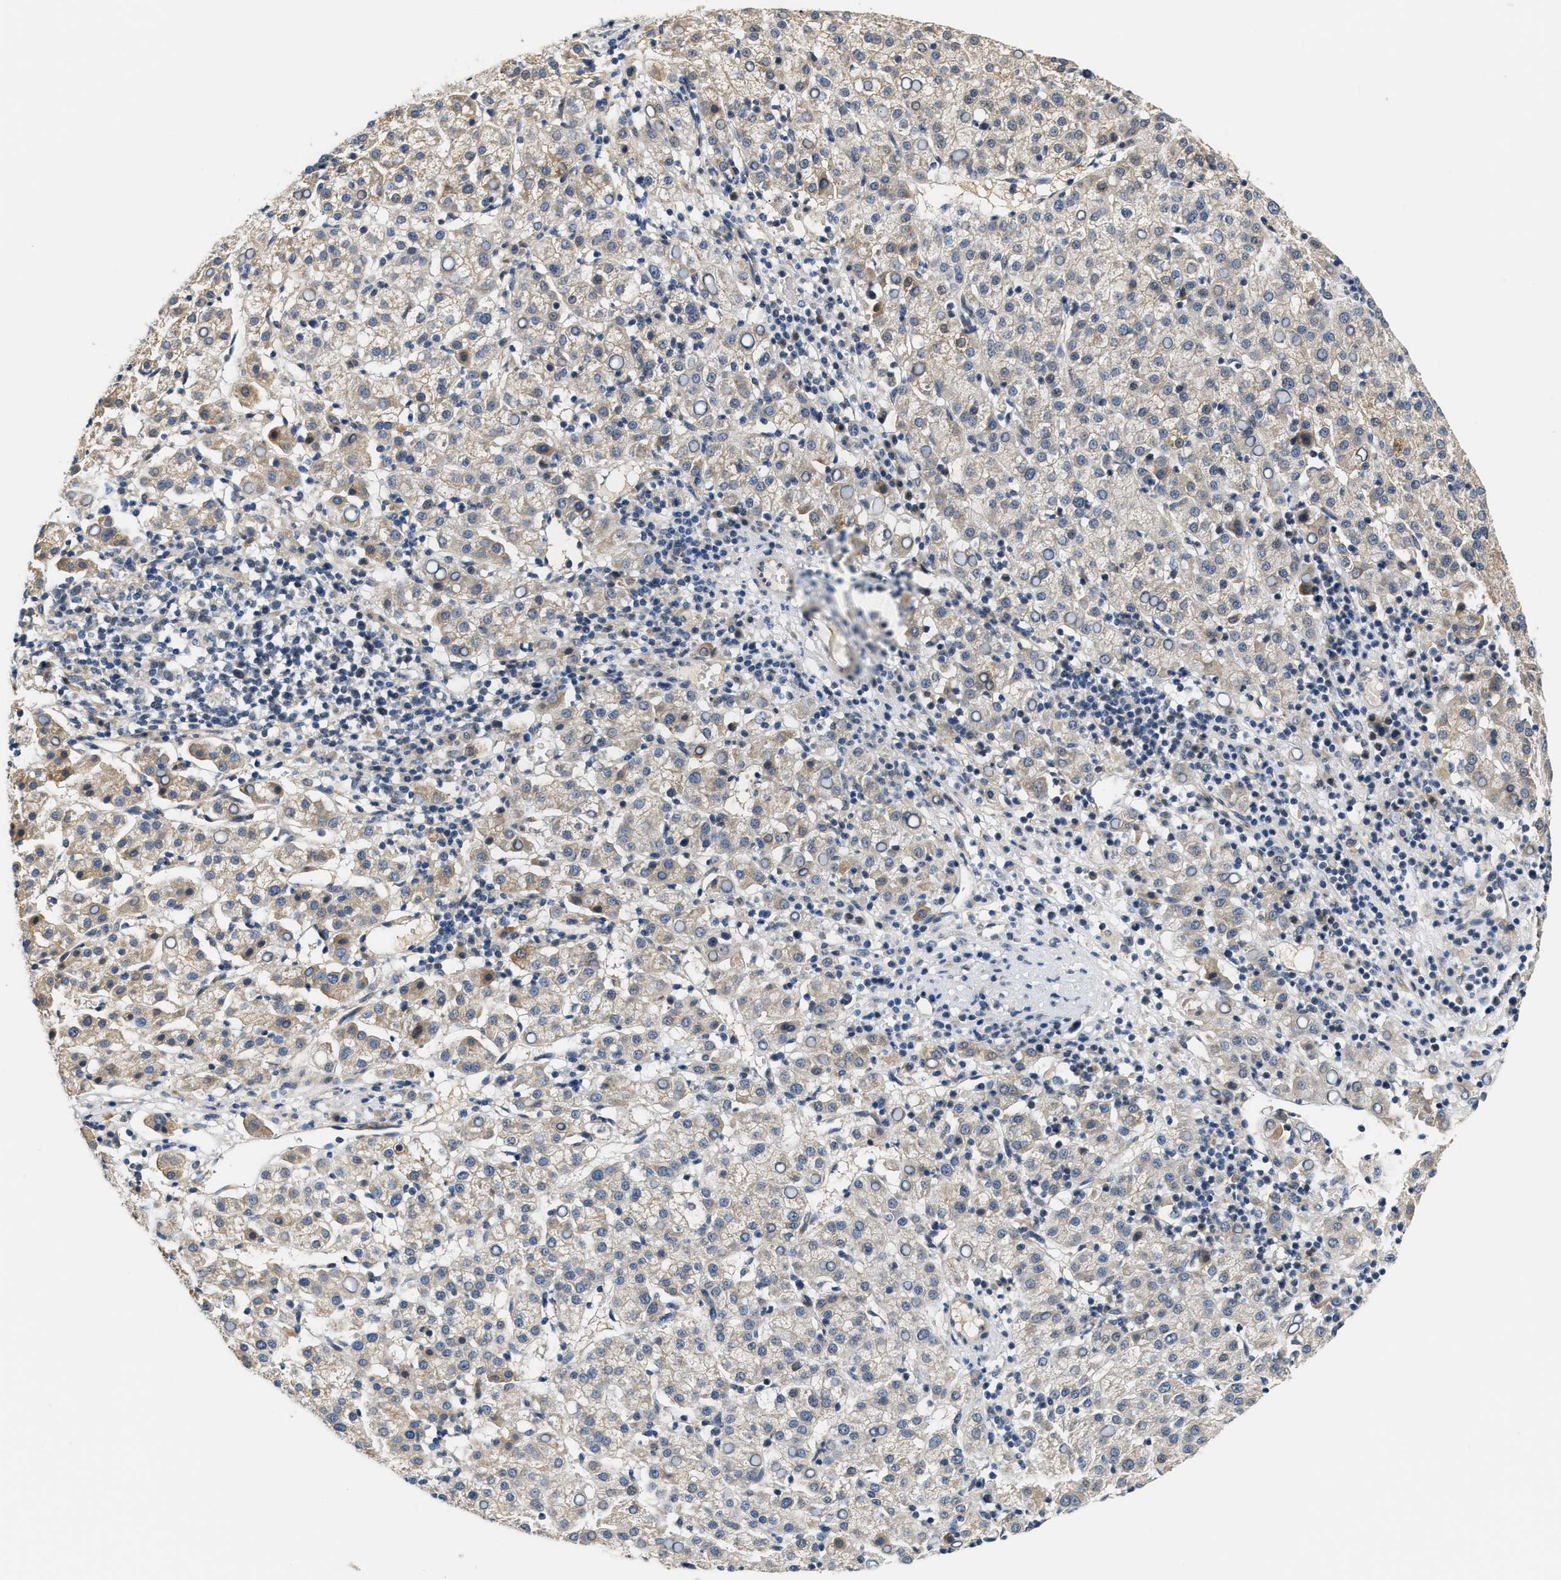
{"staining": {"intensity": "weak", "quantity": "25%-75%", "location": "cytoplasmic/membranous"}, "tissue": "liver cancer", "cell_type": "Tumor cells", "image_type": "cancer", "snomed": [{"axis": "morphology", "description": "Carcinoma, Hepatocellular, NOS"}, {"axis": "topography", "description": "Liver"}], "caption": "Protein positivity by immunohistochemistry (IHC) shows weak cytoplasmic/membranous expression in about 25%-75% of tumor cells in hepatocellular carcinoma (liver).", "gene": "TNIP2", "patient": {"sex": "female", "age": 58}}